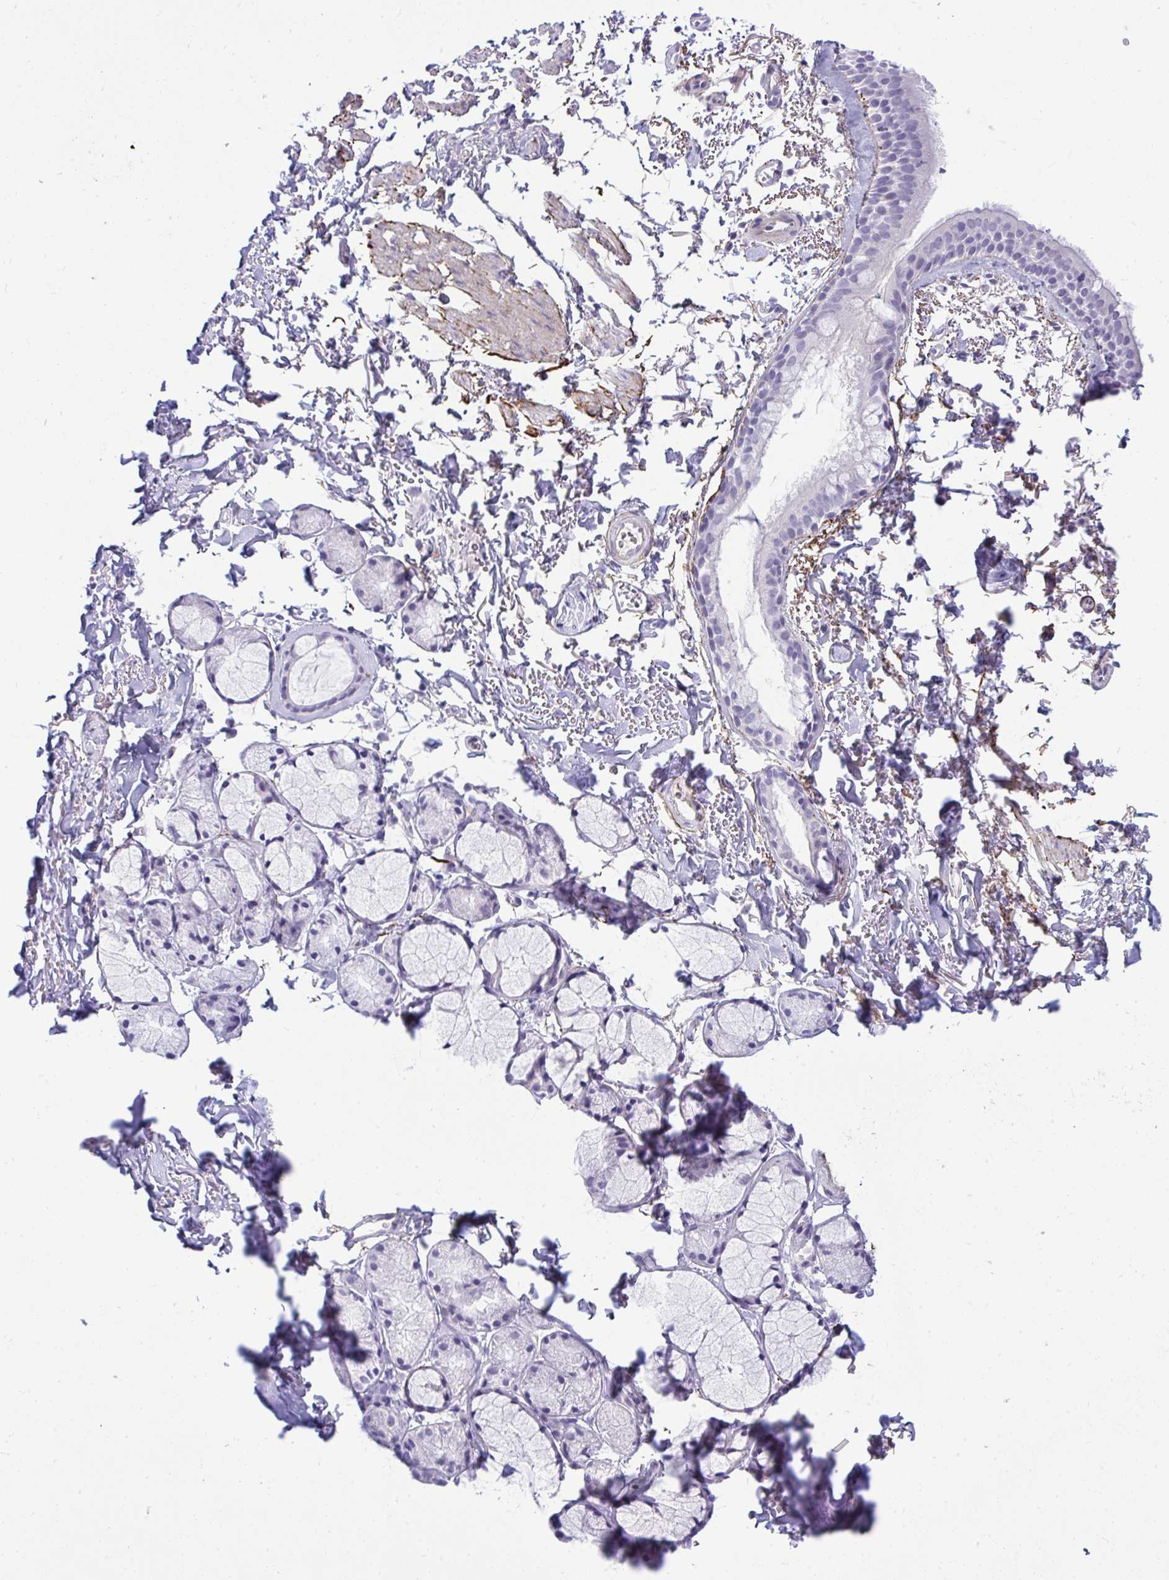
{"staining": {"intensity": "negative", "quantity": "none", "location": "none"}, "tissue": "bronchus", "cell_type": "Respiratory epithelial cells", "image_type": "normal", "snomed": [{"axis": "morphology", "description": "Normal tissue, NOS"}, {"axis": "topography", "description": "Cartilage tissue"}, {"axis": "topography", "description": "Bronchus"}, {"axis": "topography", "description": "Peripheral nerve tissue"}], "caption": "This is an IHC histopathology image of benign human bronchus. There is no positivity in respiratory epithelial cells.", "gene": "PIGZ", "patient": {"sex": "female", "age": 59}}